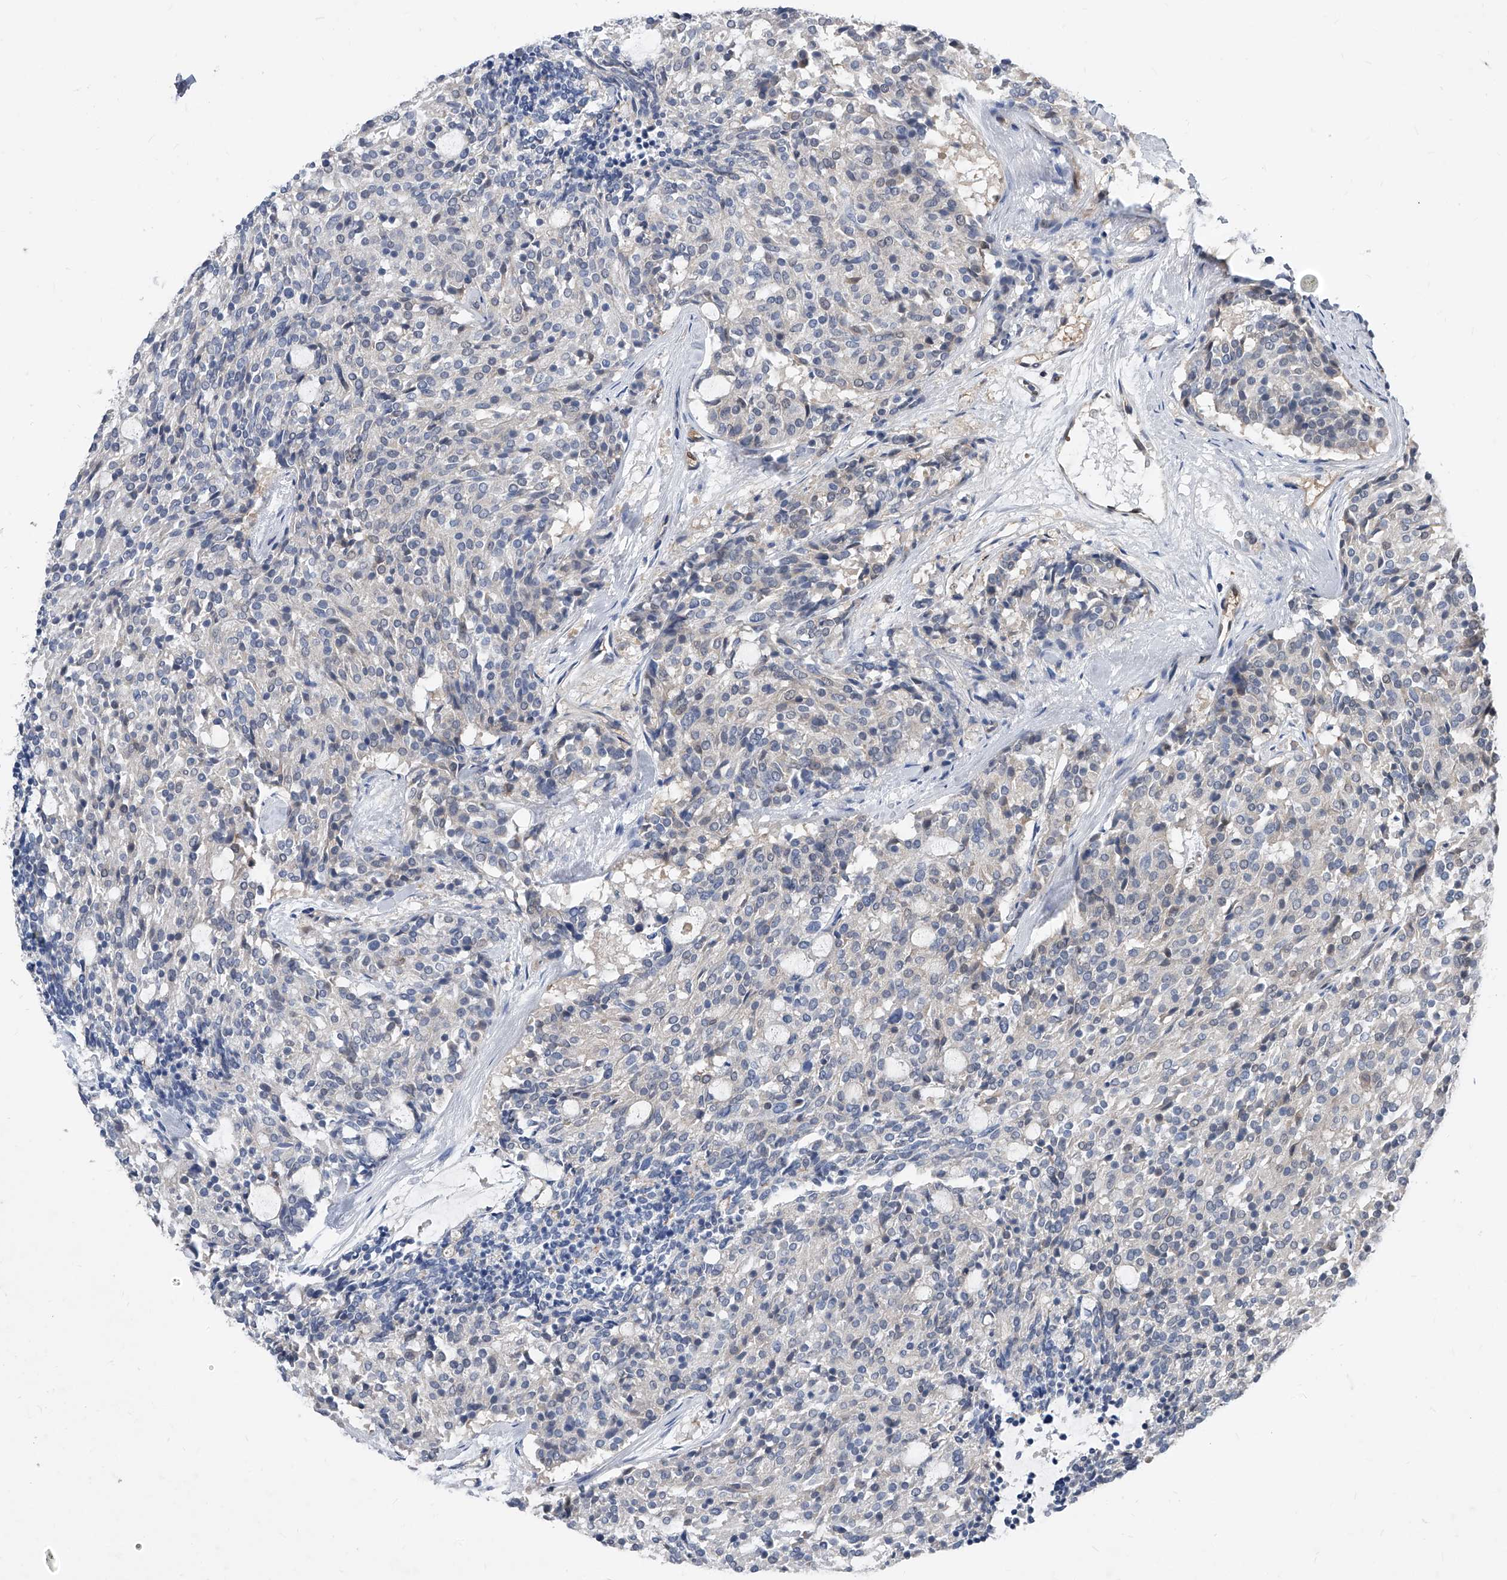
{"staining": {"intensity": "negative", "quantity": "none", "location": "none"}, "tissue": "carcinoid", "cell_type": "Tumor cells", "image_type": "cancer", "snomed": [{"axis": "morphology", "description": "Carcinoid, malignant, NOS"}, {"axis": "topography", "description": "Pancreas"}], "caption": "Image shows no significant protein expression in tumor cells of malignant carcinoid.", "gene": "MAP2K6", "patient": {"sex": "female", "age": 54}}